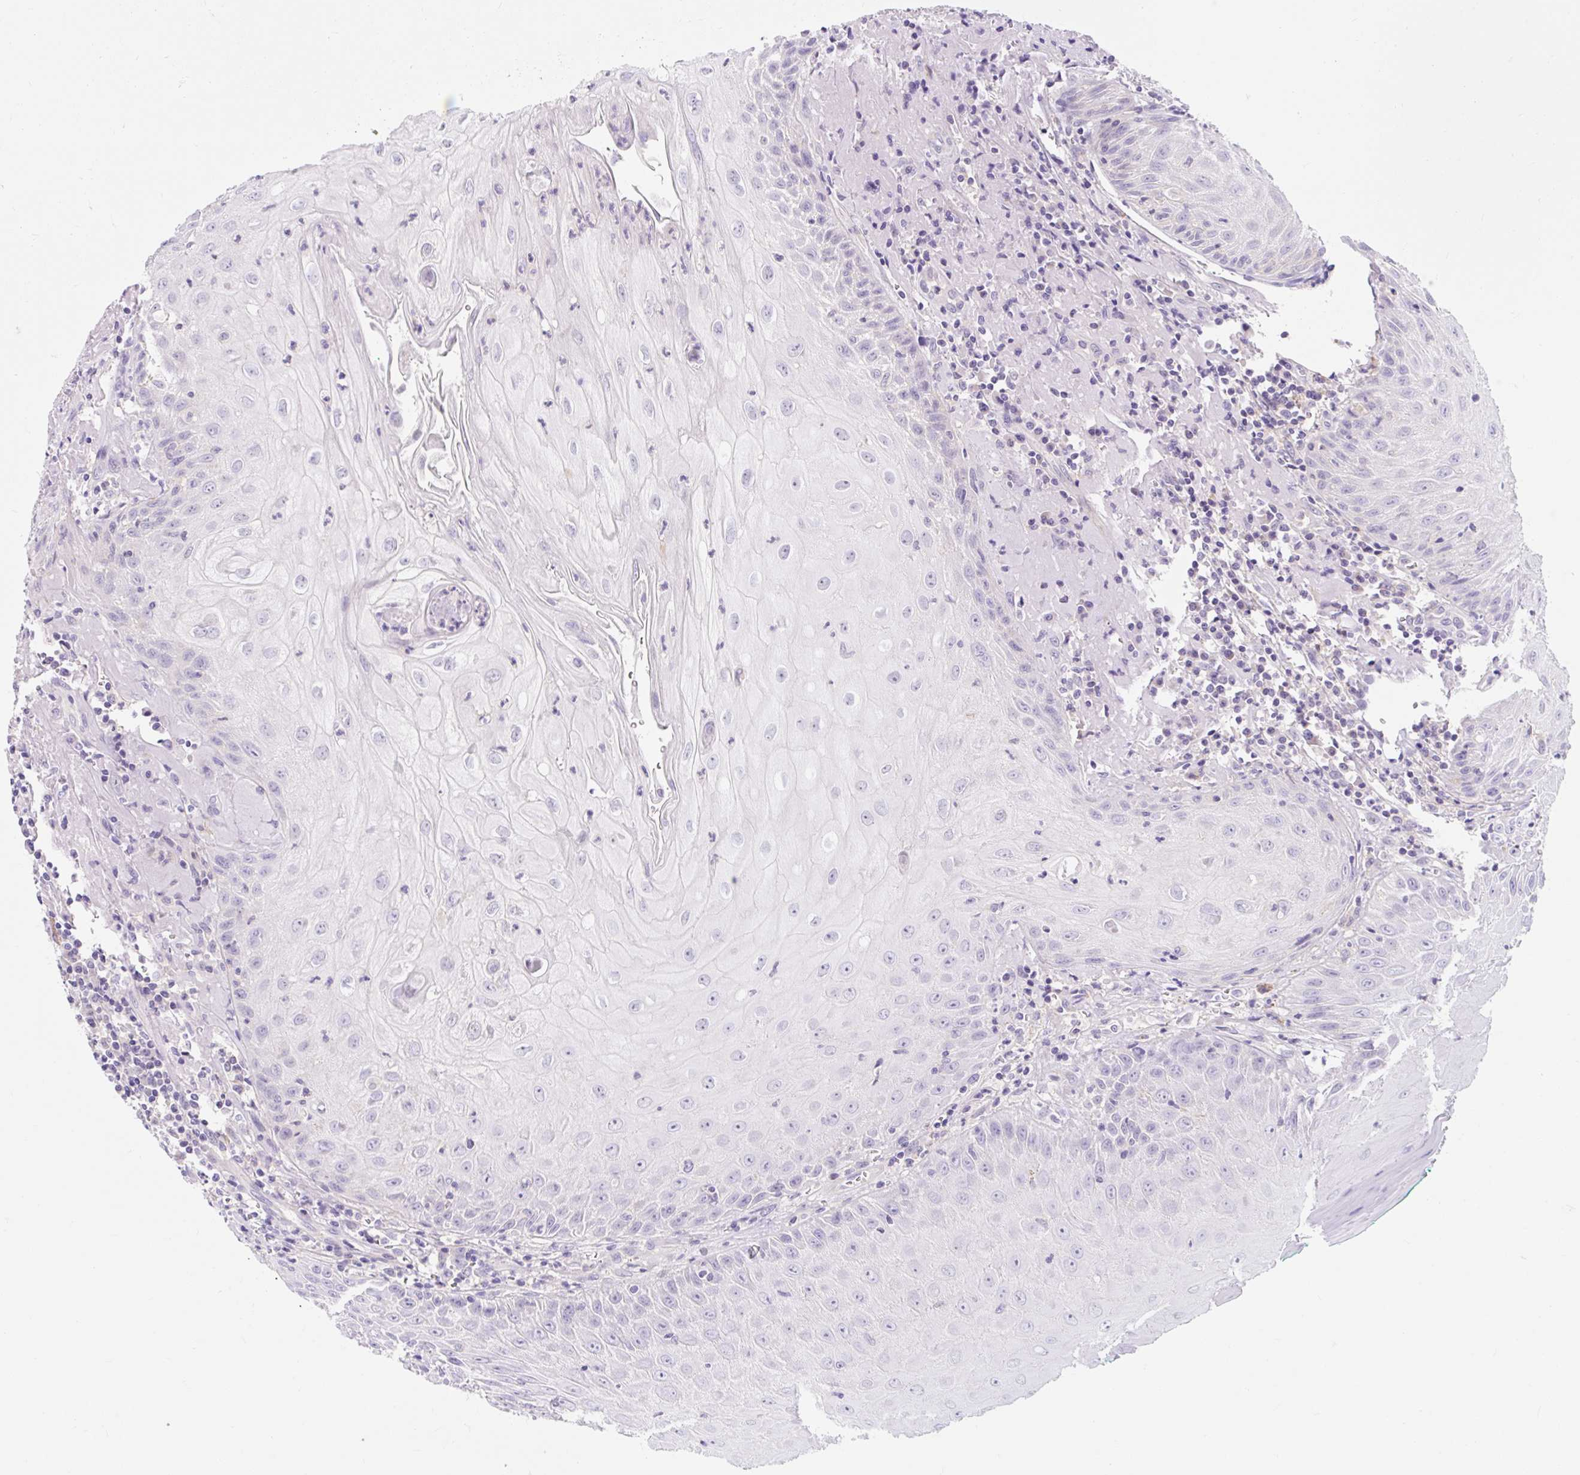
{"staining": {"intensity": "negative", "quantity": "none", "location": "none"}, "tissue": "head and neck cancer", "cell_type": "Tumor cells", "image_type": "cancer", "snomed": [{"axis": "morphology", "description": "Normal tissue, NOS"}, {"axis": "morphology", "description": "Squamous cell carcinoma, NOS"}, {"axis": "topography", "description": "Oral tissue"}, {"axis": "topography", "description": "Head-Neck"}], "caption": "A histopathology image of head and neck cancer (squamous cell carcinoma) stained for a protein shows no brown staining in tumor cells.", "gene": "SLC28A1", "patient": {"sex": "female", "age": 70}}